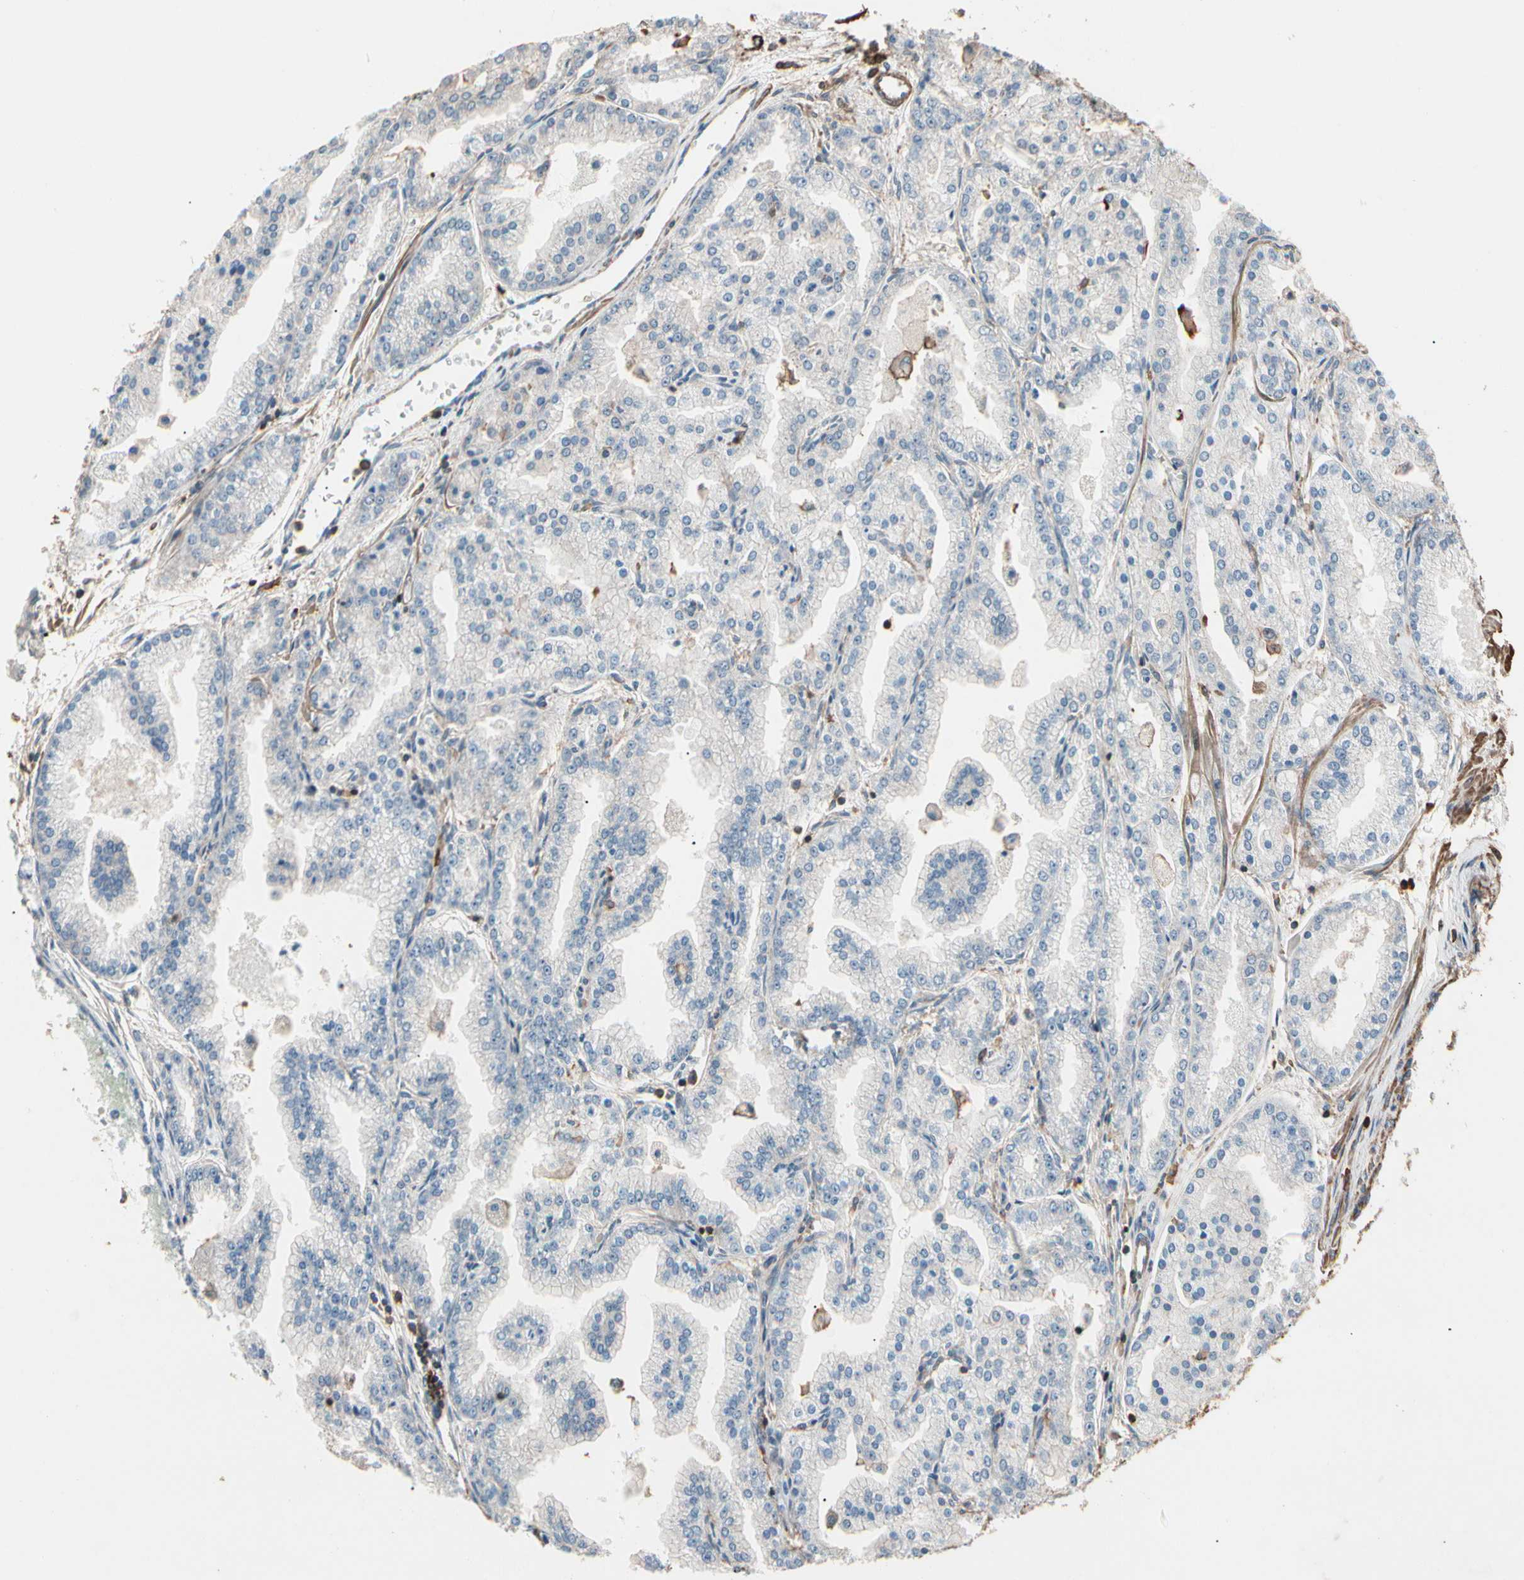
{"staining": {"intensity": "negative", "quantity": "none", "location": "none"}, "tissue": "prostate cancer", "cell_type": "Tumor cells", "image_type": "cancer", "snomed": [{"axis": "morphology", "description": "Adenocarcinoma, High grade"}, {"axis": "topography", "description": "Prostate"}], "caption": "IHC histopathology image of human prostate cancer stained for a protein (brown), which displays no positivity in tumor cells.", "gene": "MAPK13", "patient": {"sex": "male", "age": 61}}